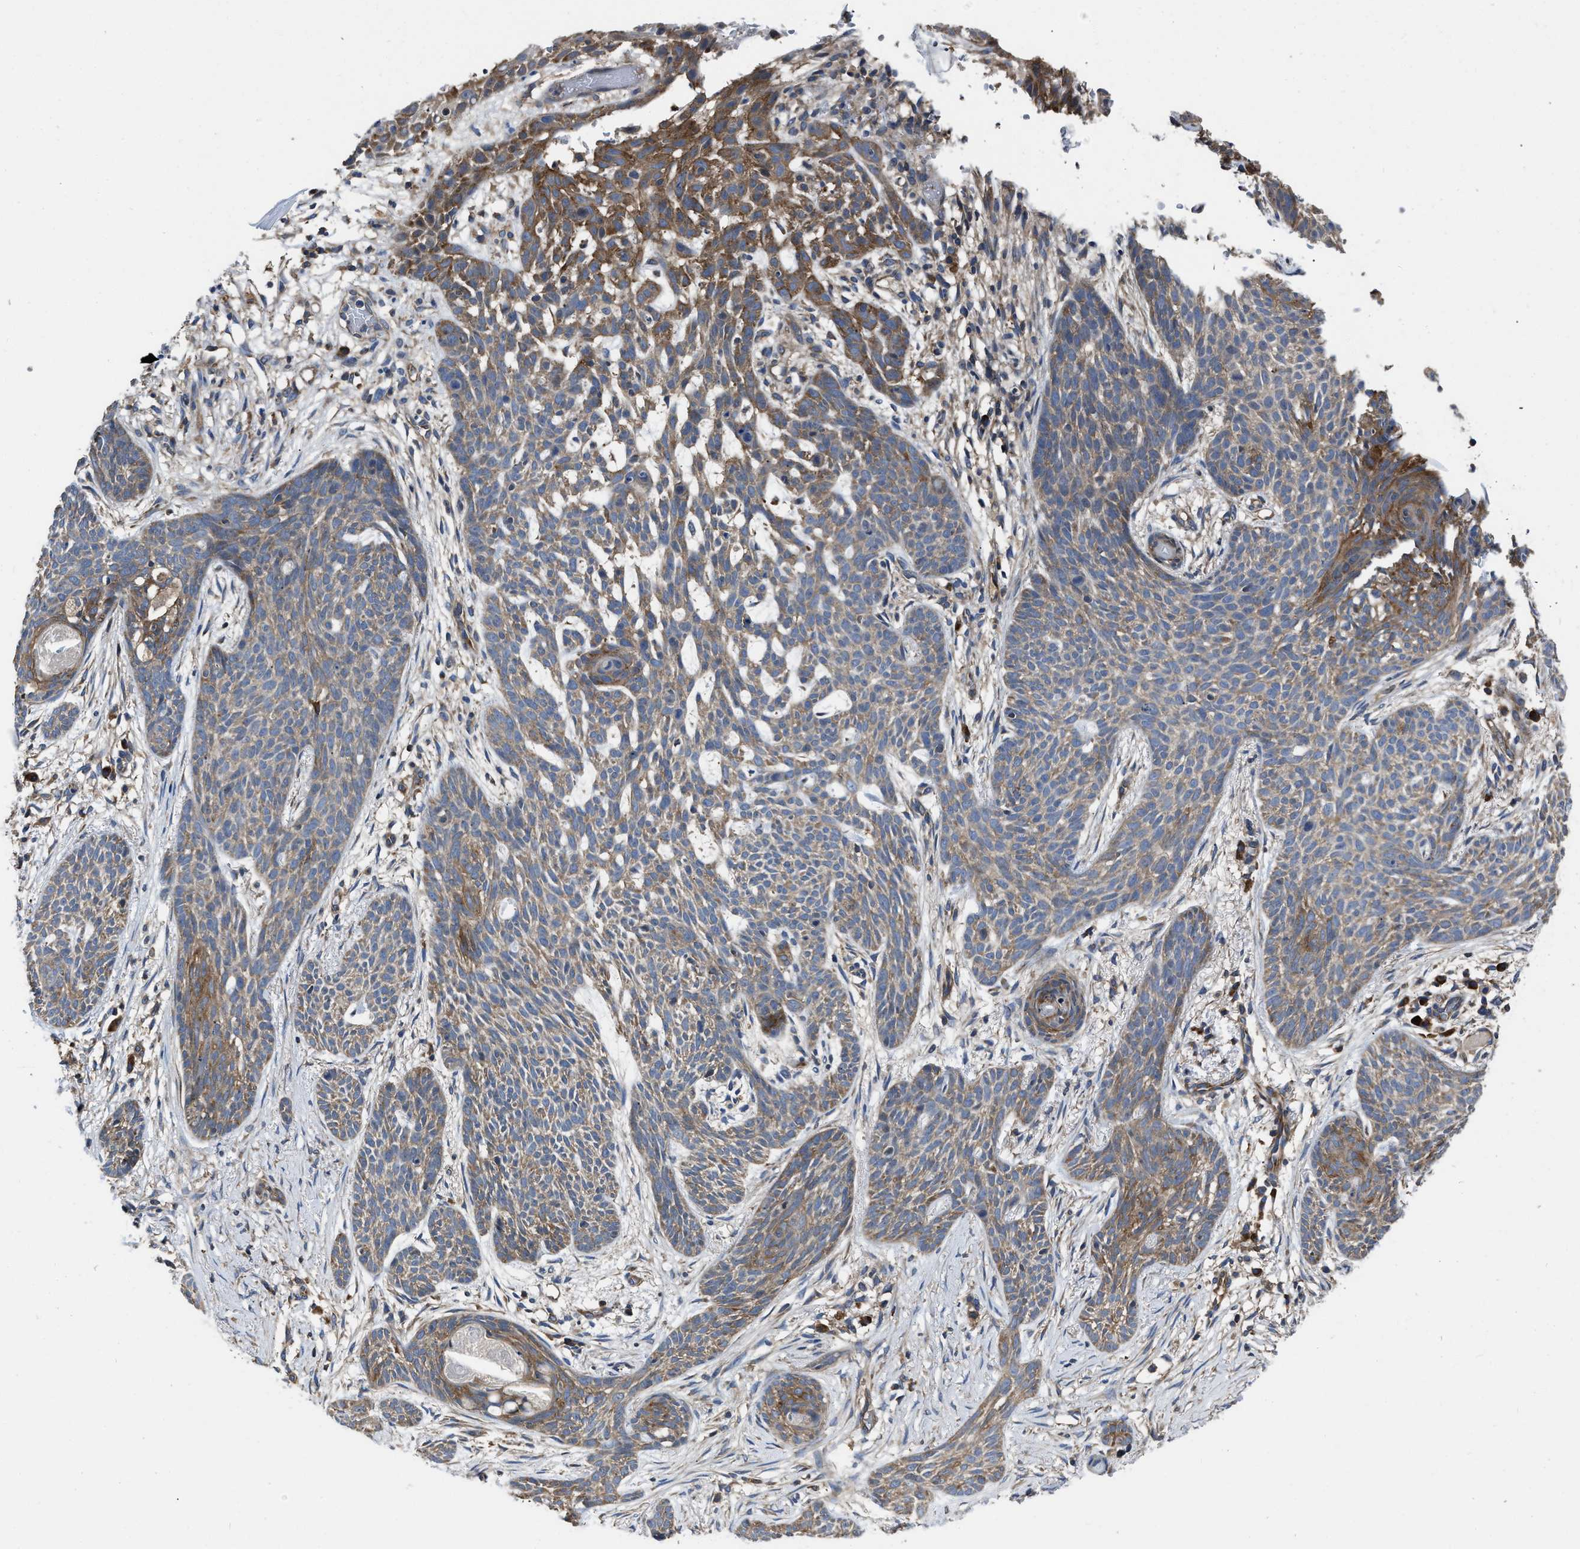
{"staining": {"intensity": "moderate", "quantity": ">75%", "location": "cytoplasmic/membranous"}, "tissue": "skin cancer", "cell_type": "Tumor cells", "image_type": "cancer", "snomed": [{"axis": "morphology", "description": "Basal cell carcinoma"}, {"axis": "topography", "description": "Skin"}], "caption": "High-power microscopy captured an immunohistochemistry (IHC) histopathology image of basal cell carcinoma (skin), revealing moderate cytoplasmic/membranous positivity in approximately >75% of tumor cells.", "gene": "YARS1", "patient": {"sex": "female", "age": 59}}